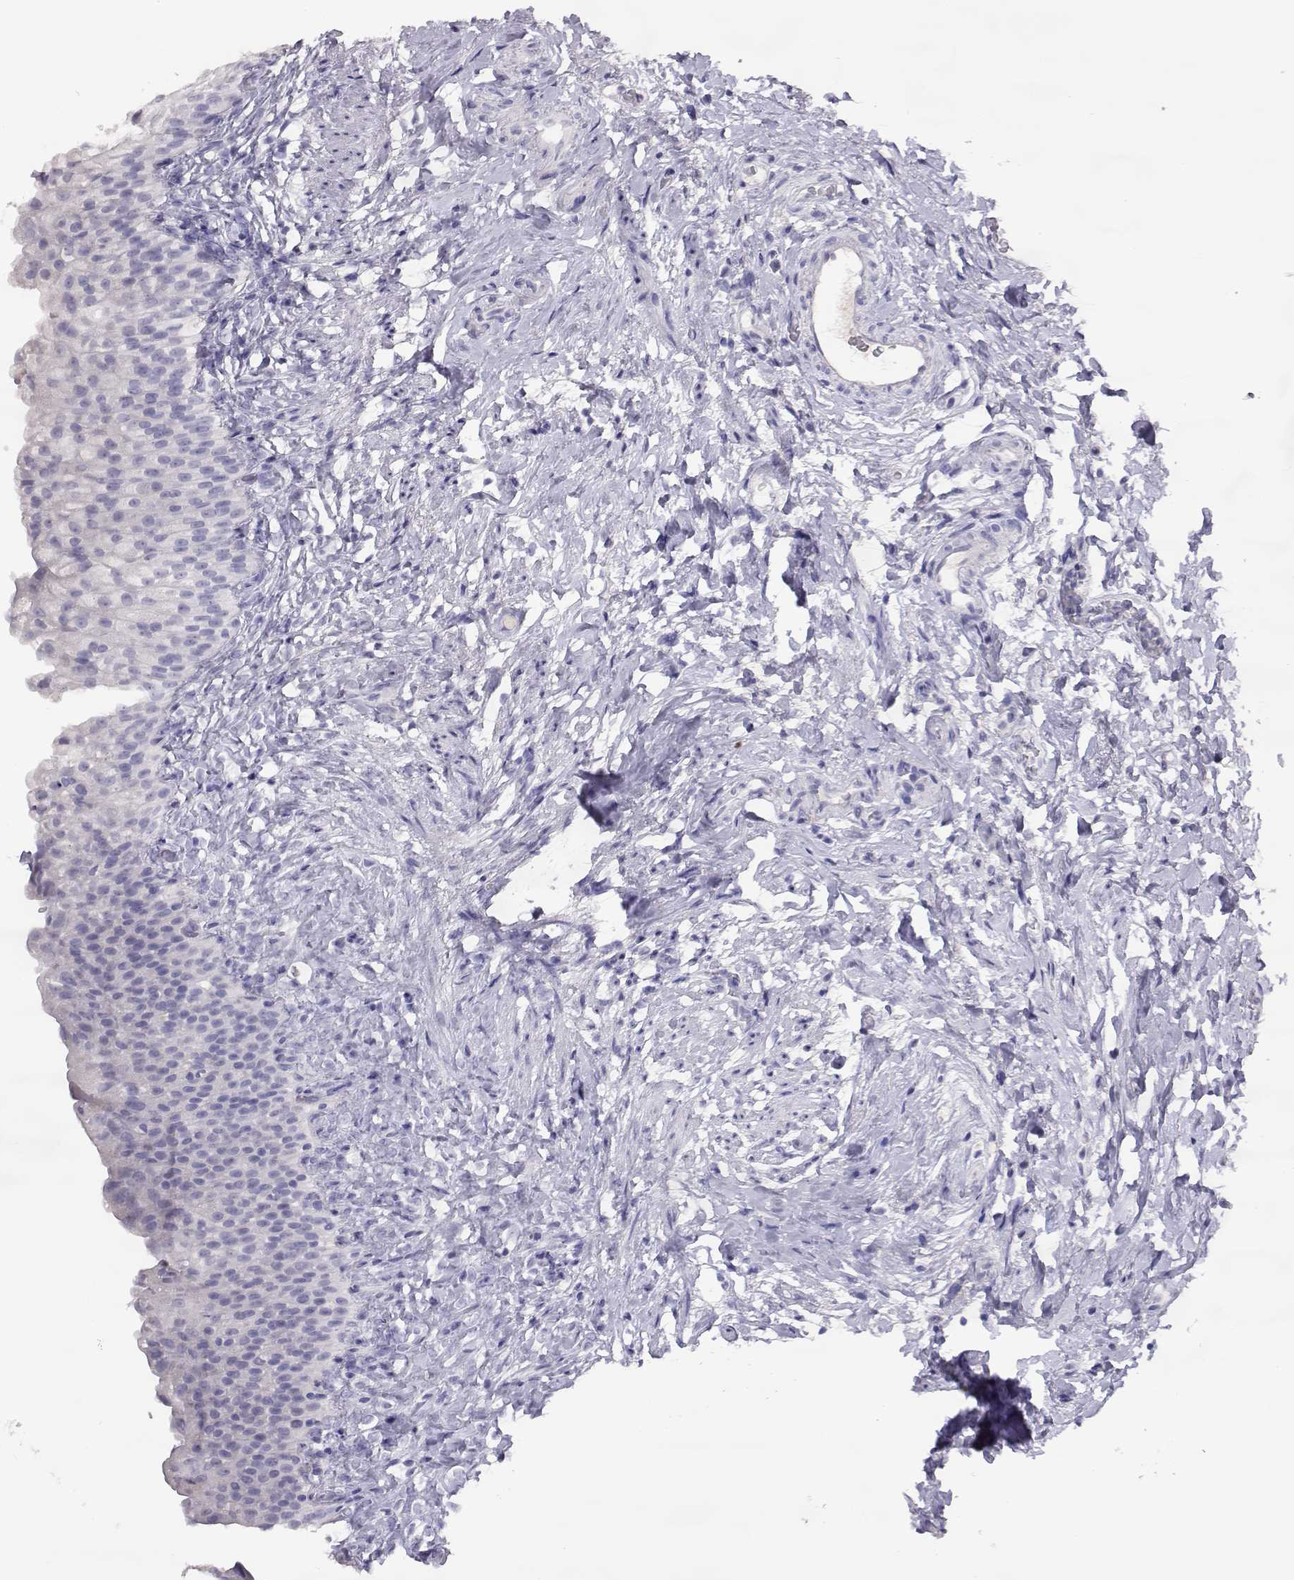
{"staining": {"intensity": "negative", "quantity": "none", "location": "none"}, "tissue": "urinary bladder", "cell_type": "Urothelial cells", "image_type": "normal", "snomed": [{"axis": "morphology", "description": "Normal tissue, NOS"}, {"axis": "topography", "description": "Urinary bladder"}], "caption": "Urothelial cells are negative for brown protein staining in normal urinary bladder. (Stains: DAB (3,3'-diaminobenzidine) immunohistochemistry (IHC) with hematoxylin counter stain, Microscopy: brightfield microscopy at high magnification).", "gene": "PMCH", "patient": {"sex": "male", "age": 76}}